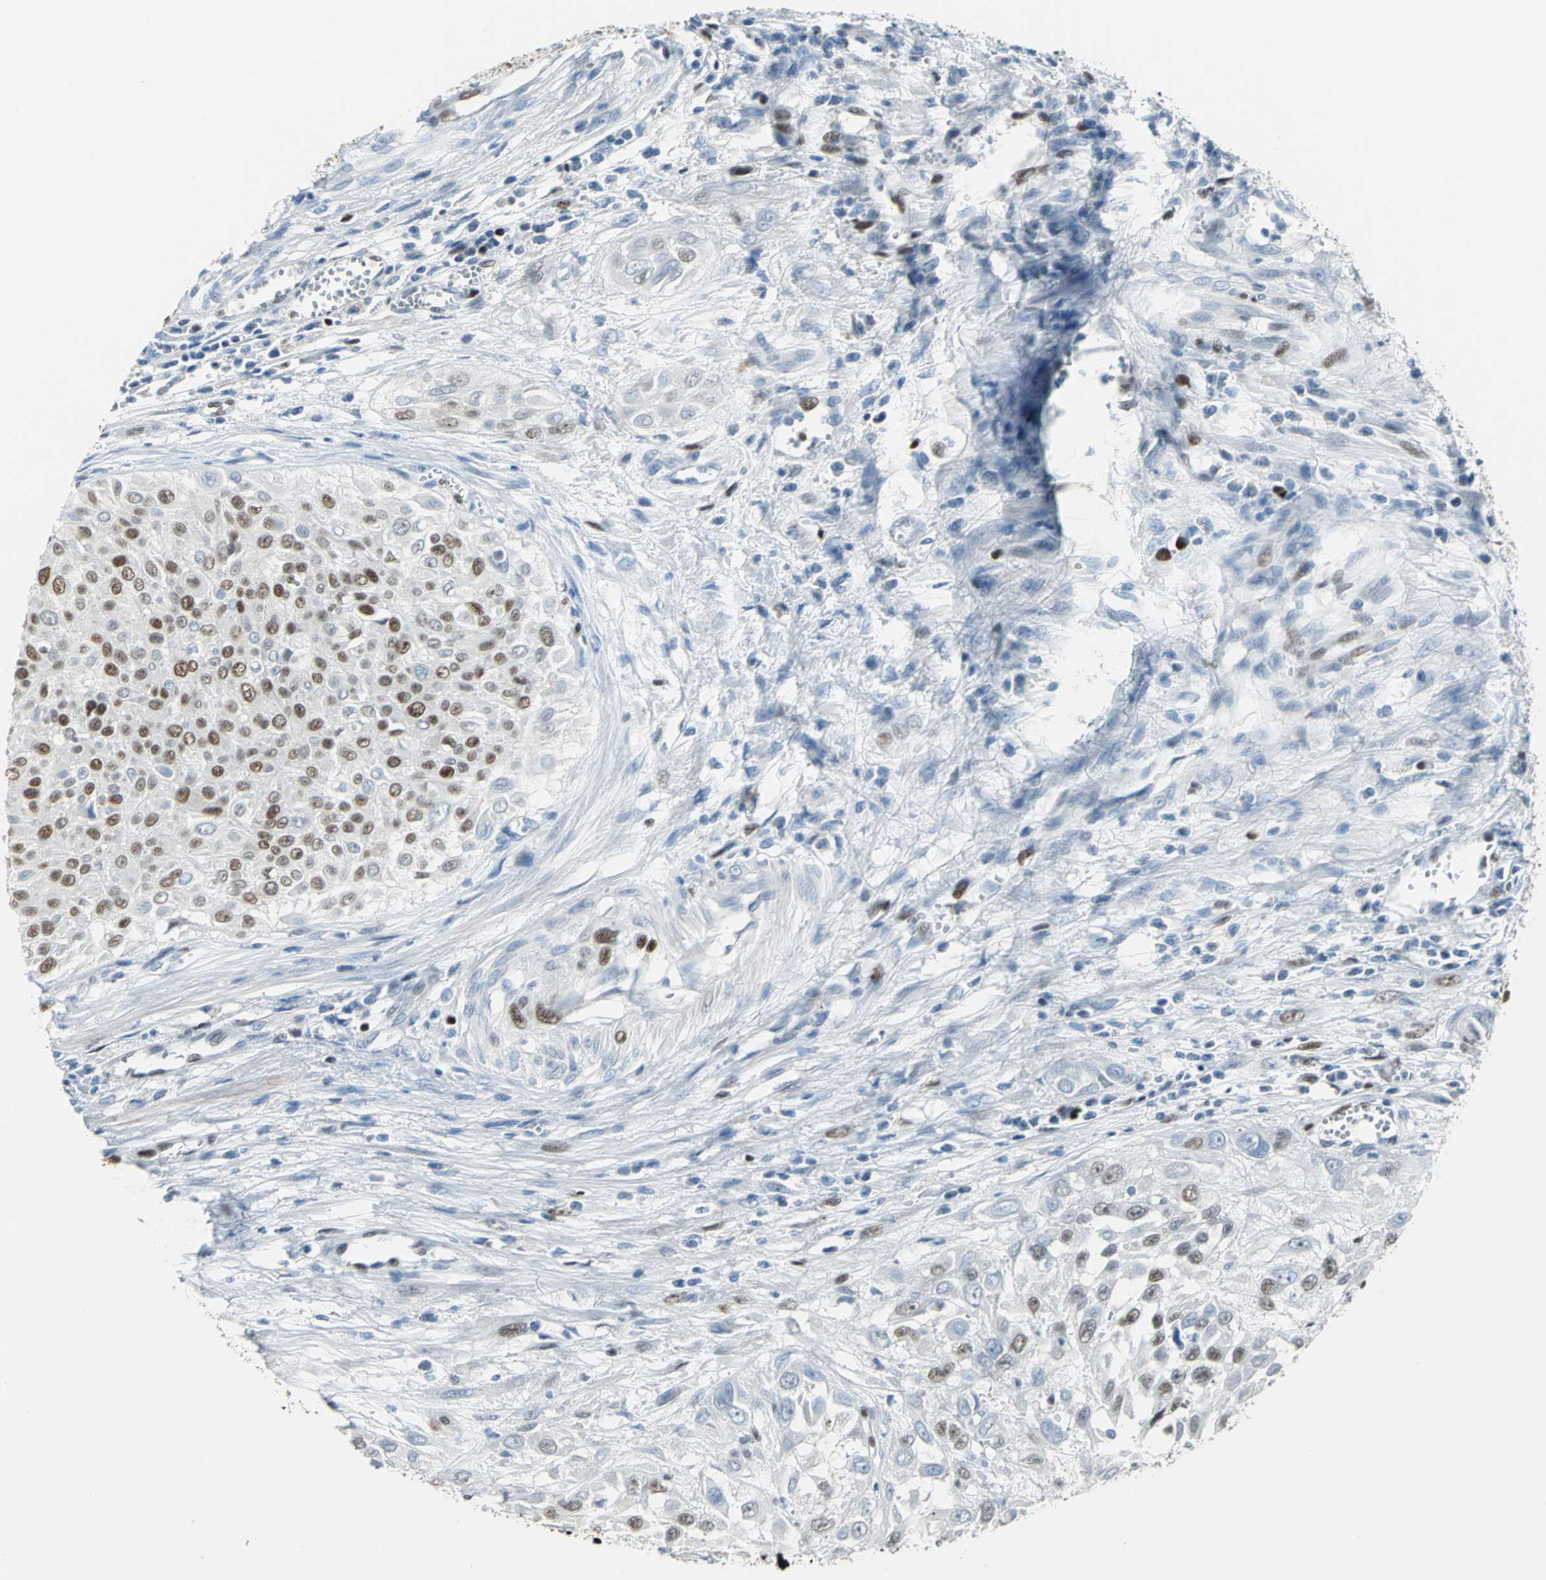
{"staining": {"intensity": "moderate", "quantity": "25%-75%", "location": "nuclear"}, "tissue": "urothelial cancer", "cell_type": "Tumor cells", "image_type": "cancer", "snomed": [{"axis": "morphology", "description": "Urothelial carcinoma, High grade"}, {"axis": "topography", "description": "Urinary bladder"}], "caption": "High-grade urothelial carcinoma stained with a brown dye shows moderate nuclear positive expression in about 25%-75% of tumor cells.", "gene": "MCM3", "patient": {"sex": "male", "age": 57}}